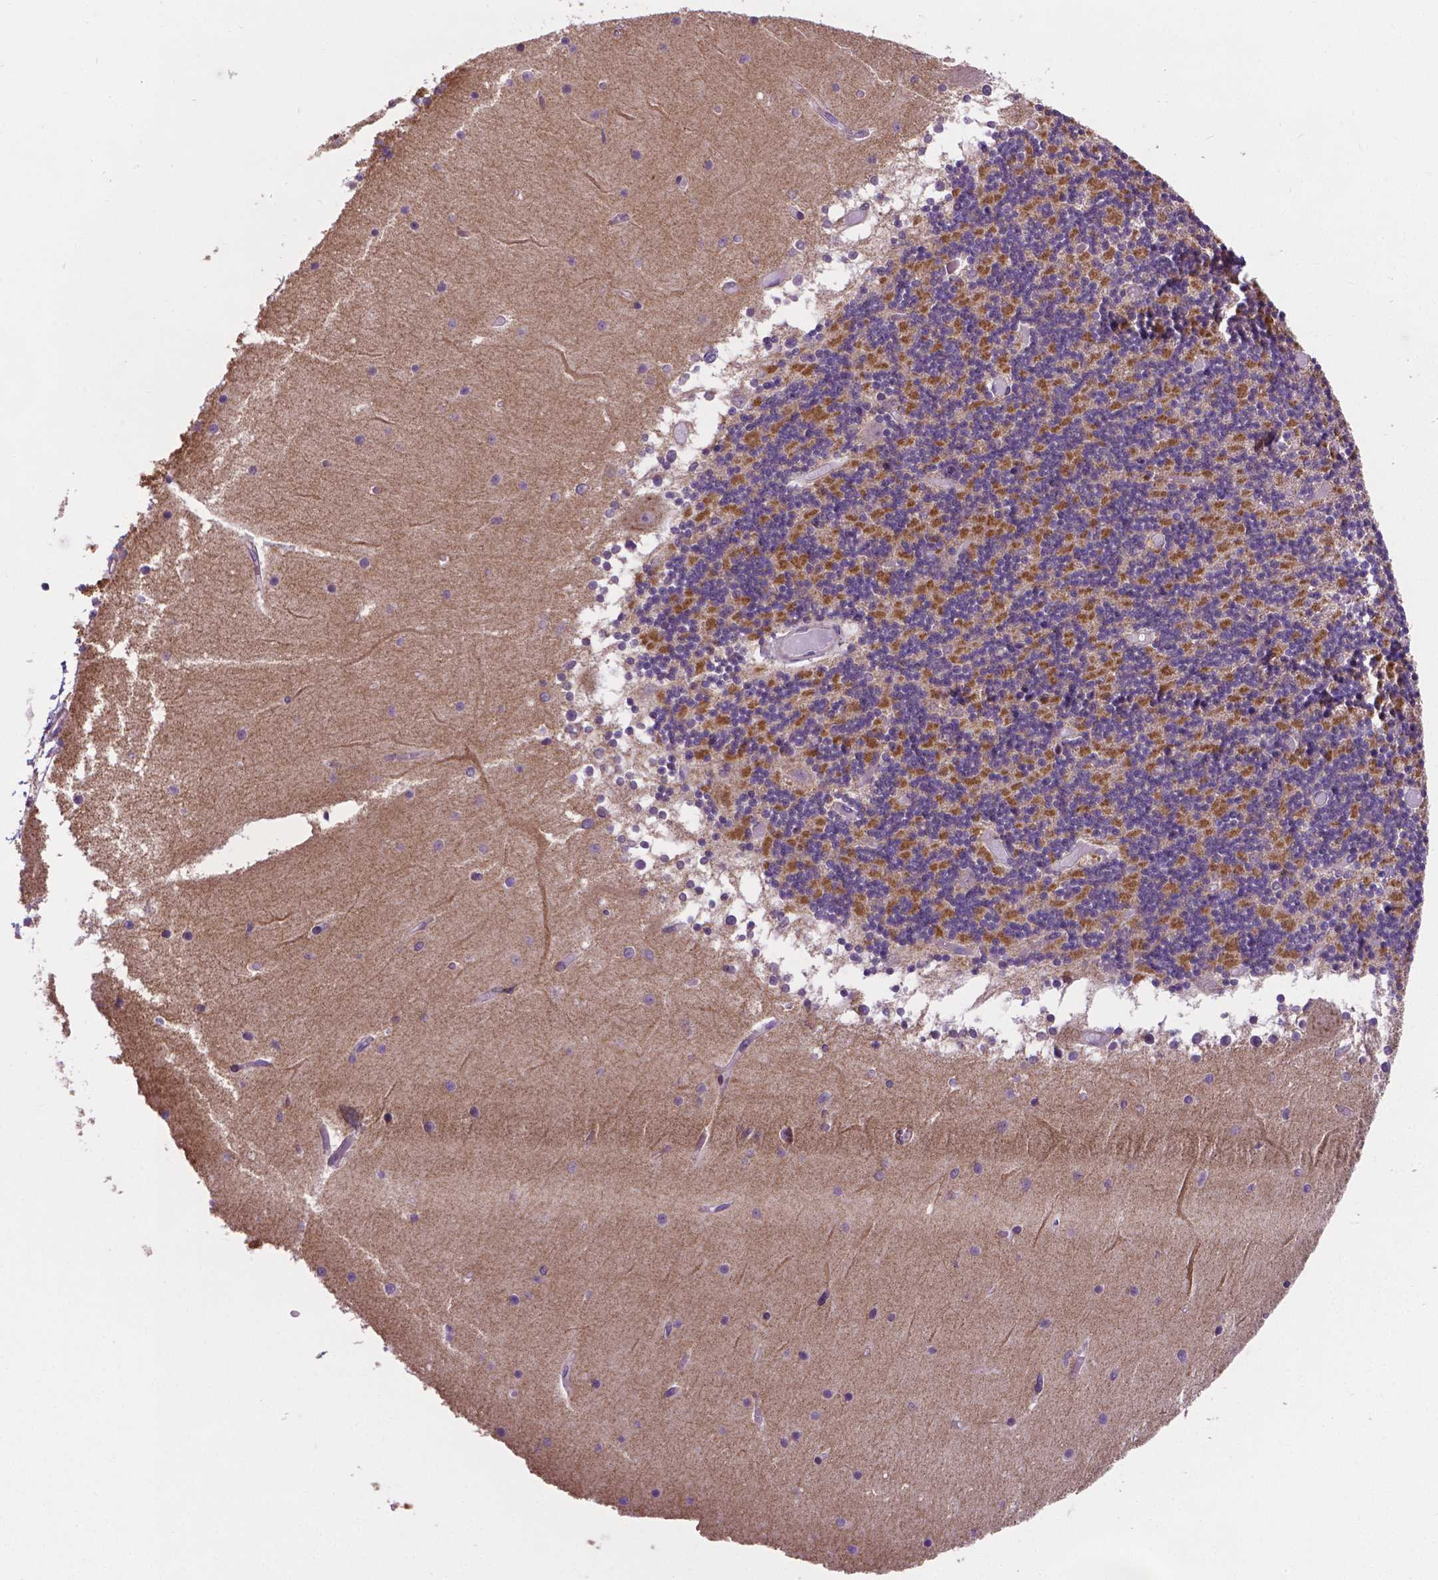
{"staining": {"intensity": "moderate", "quantity": "25%-75%", "location": "cytoplasmic/membranous"}, "tissue": "cerebellum", "cell_type": "Cells in granular layer", "image_type": "normal", "snomed": [{"axis": "morphology", "description": "Normal tissue, NOS"}, {"axis": "topography", "description": "Cerebellum"}], "caption": "An immunohistochemistry image of benign tissue is shown. Protein staining in brown labels moderate cytoplasmic/membranous positivity in cerebellum within cells in granular layer.", "gene": "GPR63", "patient": {"sex": "female", "age": 28}}